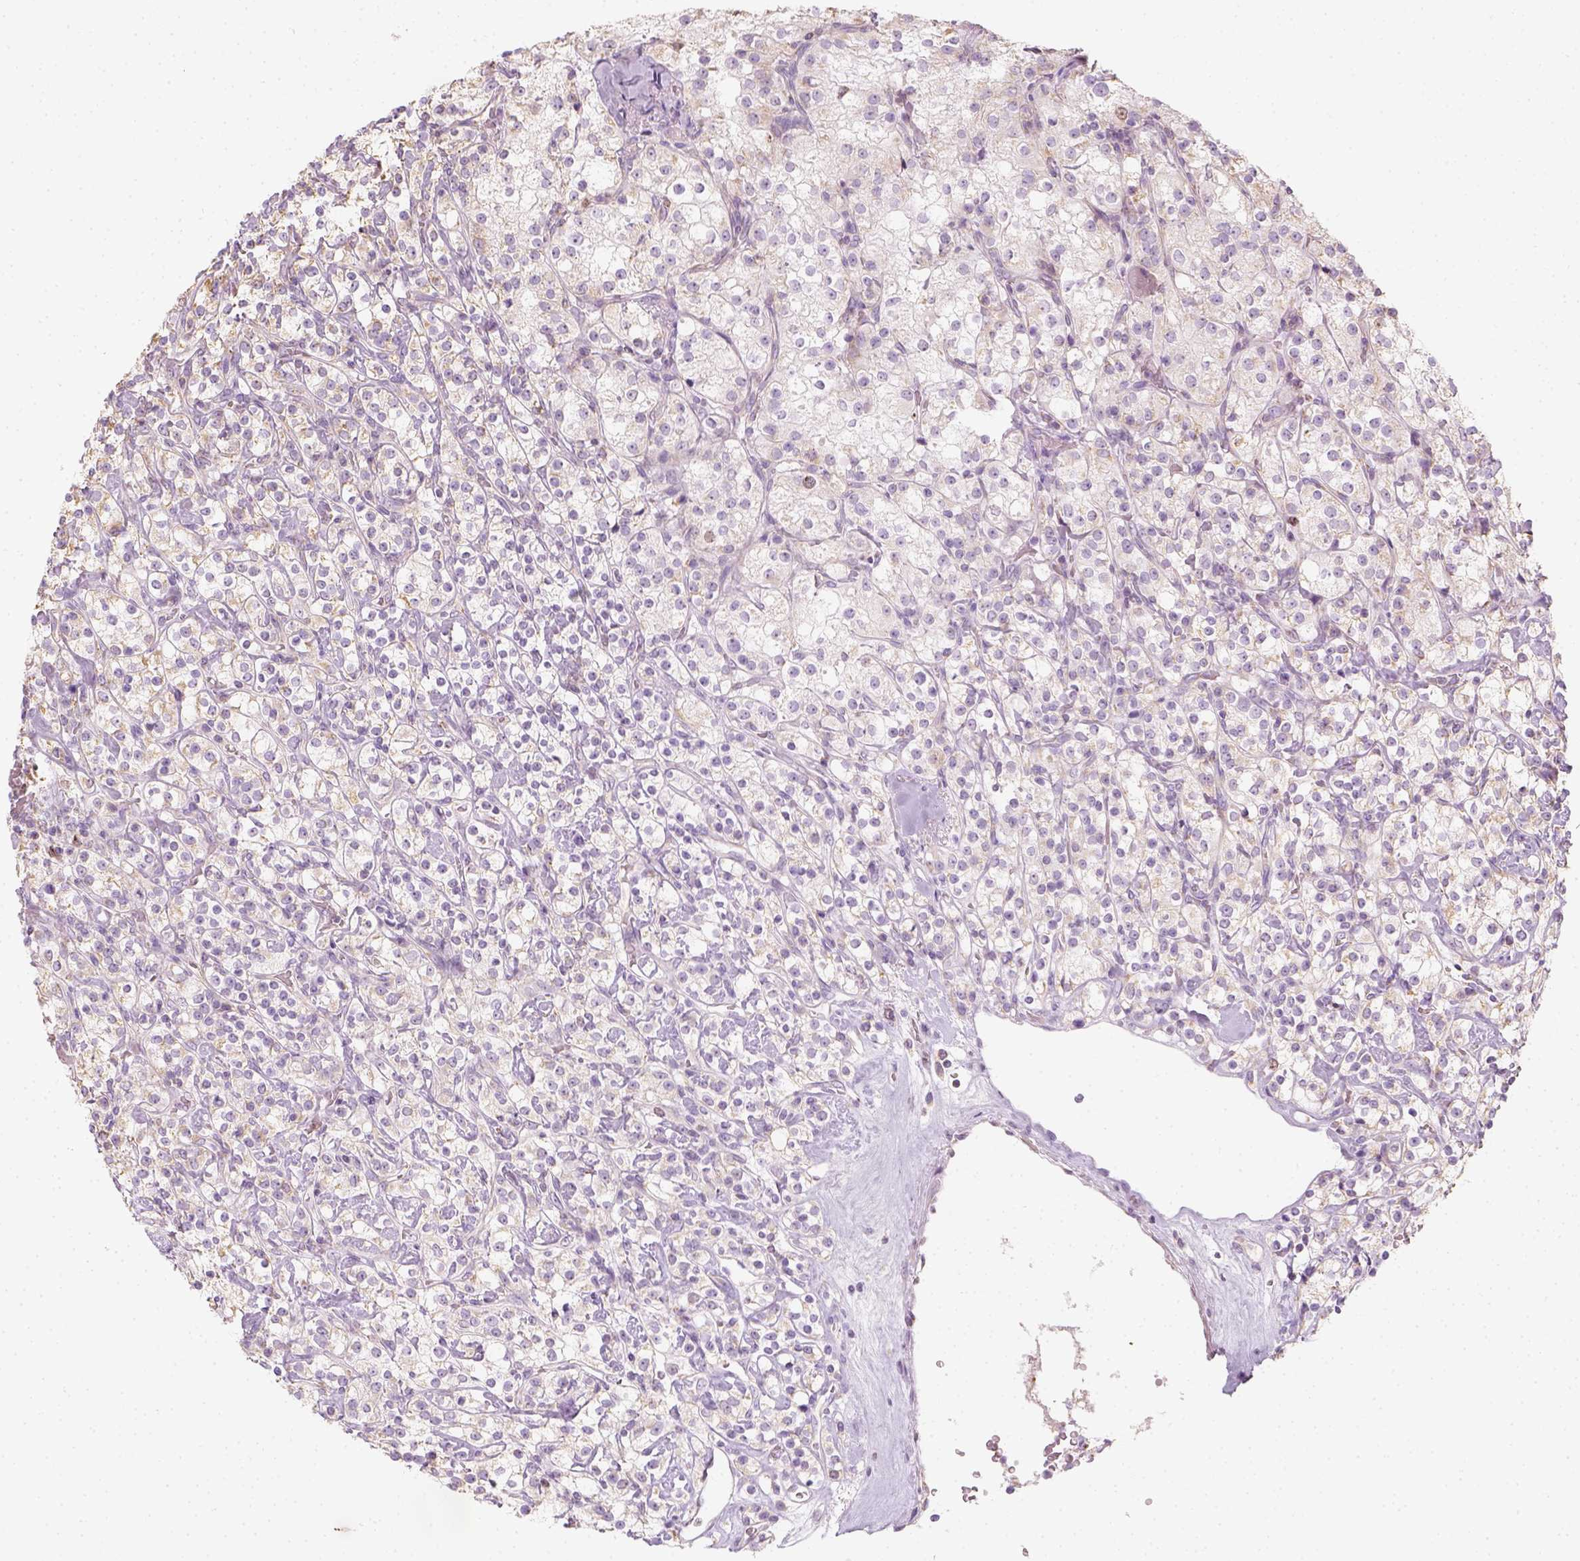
{"staining": {"intensity": "weak", "quantity": ">75%", "location": "cytoplasmic/membranous"}, "tissue": "renal cancer", "cell_type": "Tumor cells", "image_type": "cancer", "snomed": [{"axis": "morphology", "description": "Adenocarcinoma, NOS"}, {"axis": "topography", "description": "Kidney"}], "caption": "The immunohistochemical stain shows weak cytoplasmic/membranous staining in tumor cells of renal cancer tissue.", "gene": "LCA5", "patient": {"sex": "male", "age": 77}}